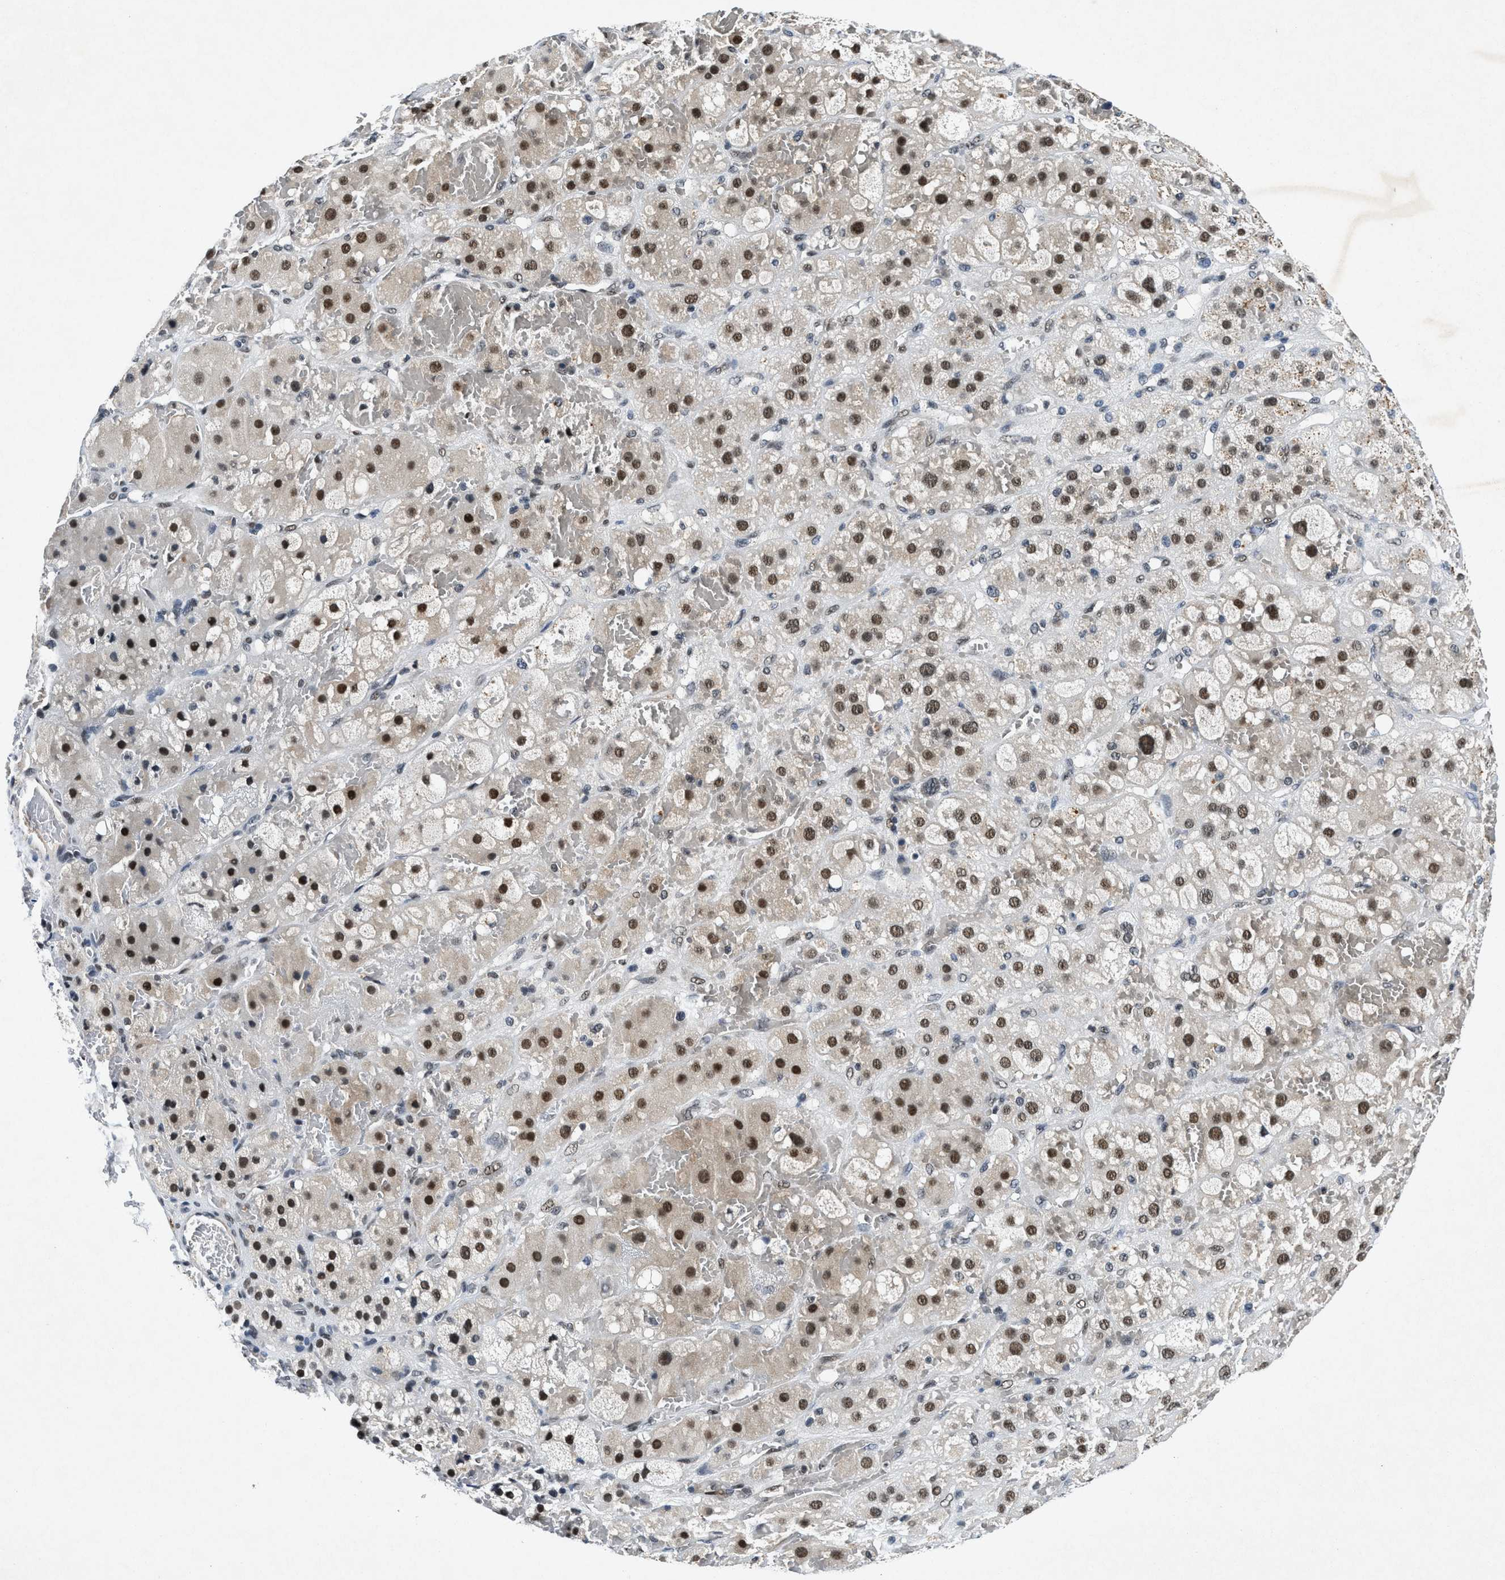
{"staining": {"intensity": "strong", "quantity": ">75%", "location": "nuclear"}, "tissue": "adrenal gland", "cell_type": "Glandular cells", "image_type": "normal", "snomed": [{"axis": "morphology", "description": "Normal tissue, NOS"}, {"axis": "topography", "description": "Adrenal gland"}], "caption": "A brown stain highlights strong nuclear expression of a protein in glandular cells of unremarkable adrenal gland.", "gene": "NCOA1", "patient": {"sex": "female", "age": 47}}